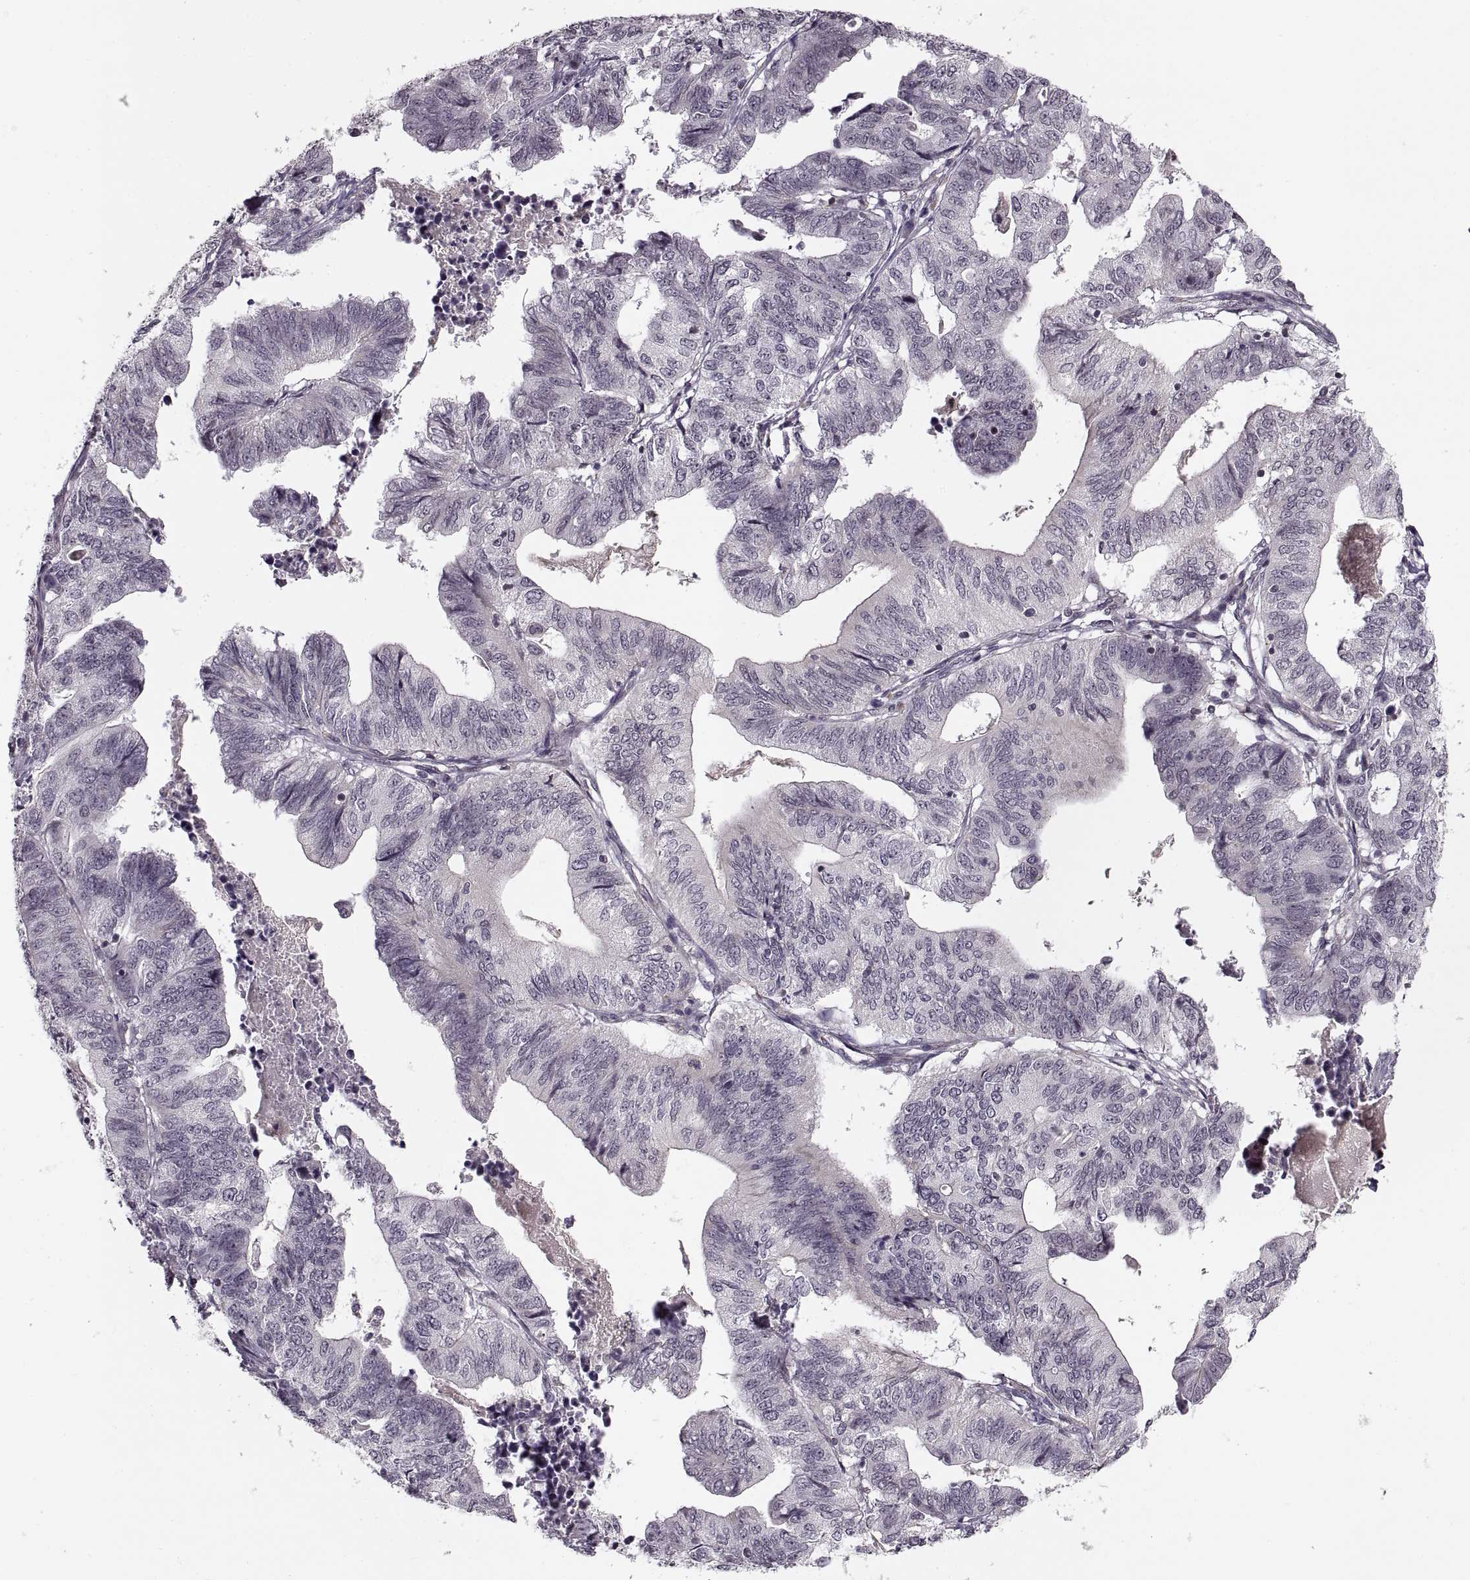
{"staining": {"intensity": "negative", "quantity": "none", "location": "none"}, "tissue": "stomach cancer", "cell_type": "Tumor cells", "image_type": "cancer", "snomed": [{"axis": "morphology", "description": "Adenocarcinoma, NOS"}, {"axis": "topography", "description": "Stomach, upper"}], "caption": "Tumor cells show no significant protein expression in stomach cancer.", "gene": "ASIC3", "patient": {"sex": "female", "age": 67}}